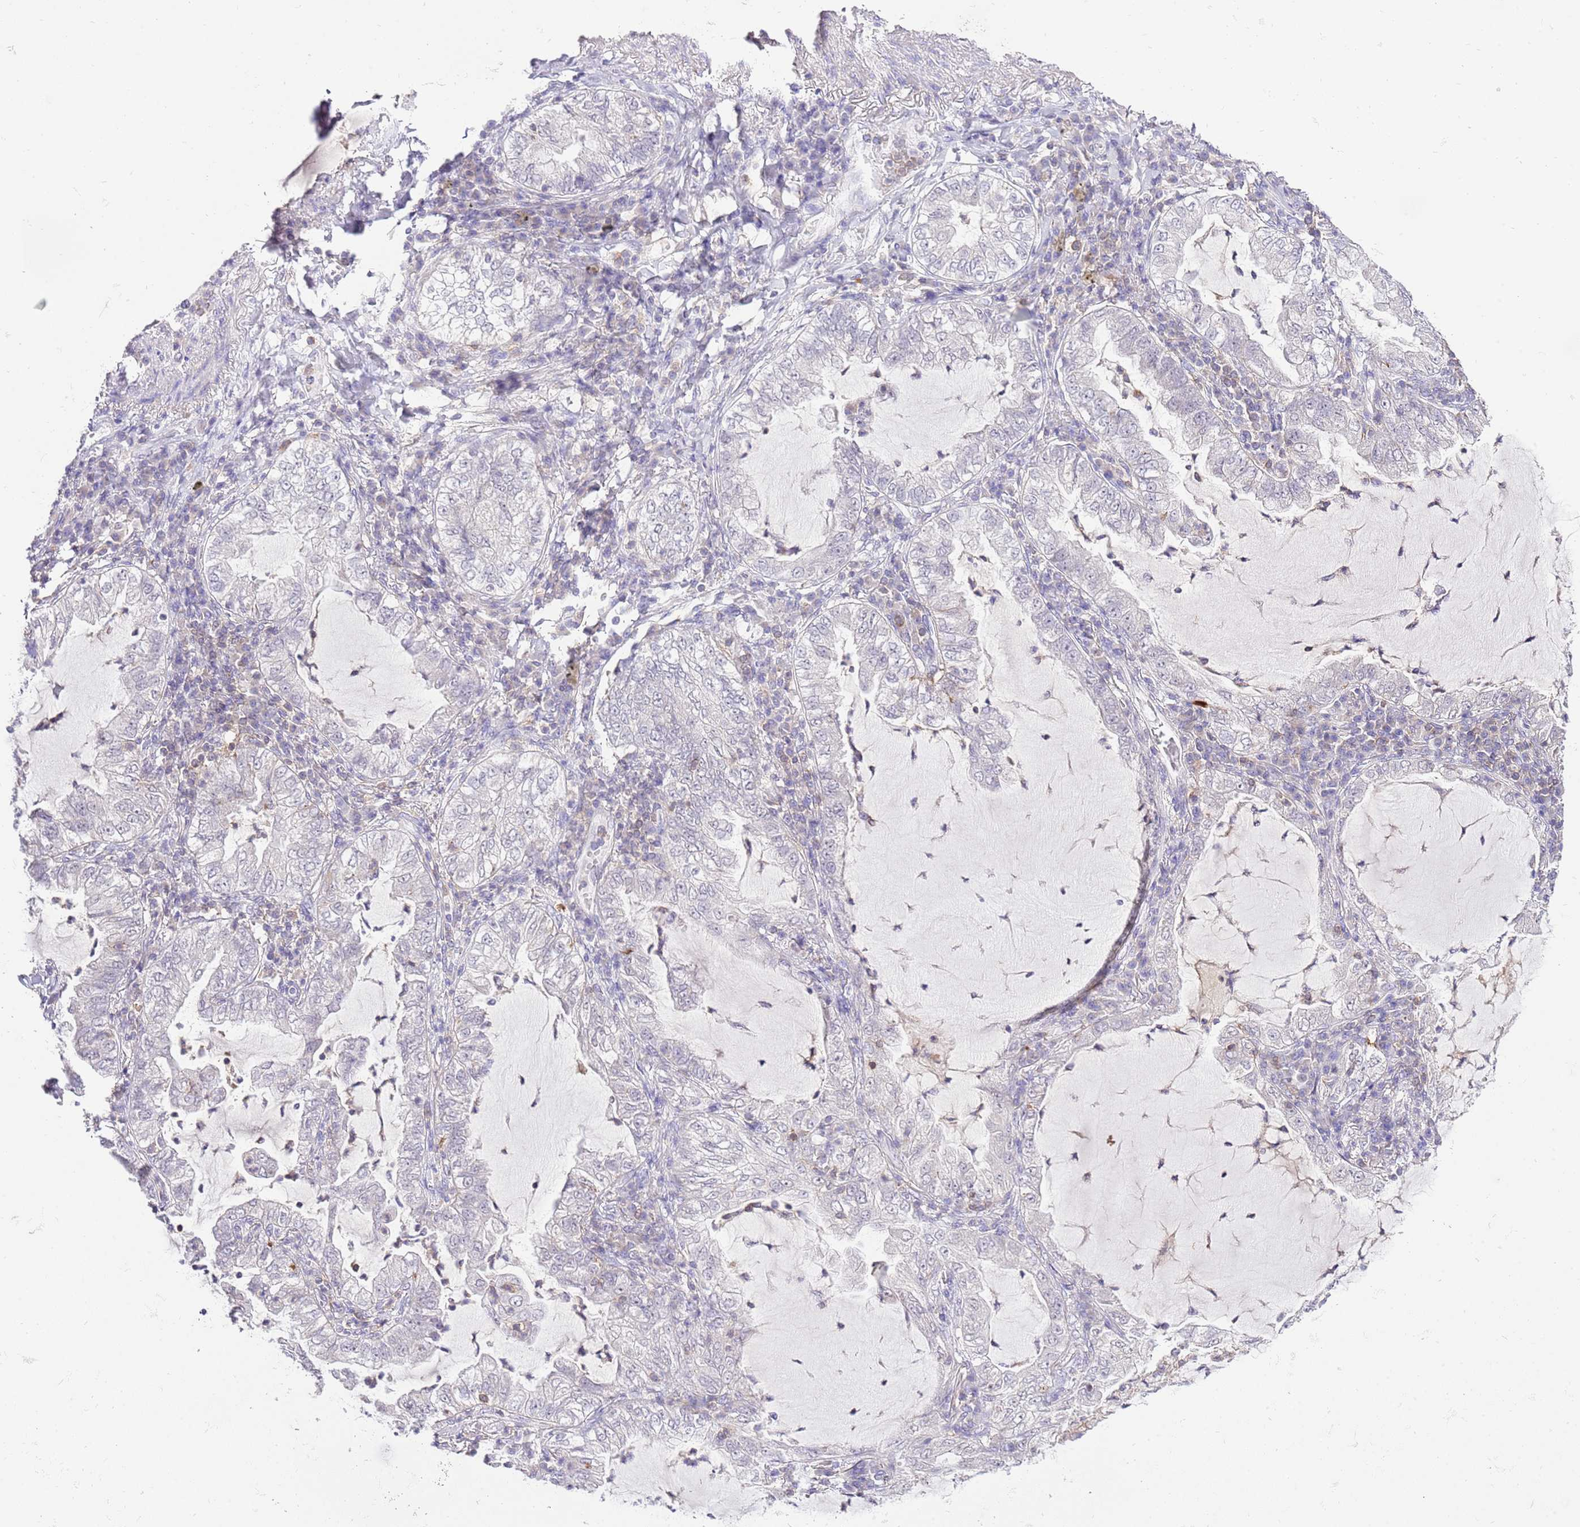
{"staining": {"intensity": "negative", "quantity": "none", "location": "none"}, "tissue": "lung cancer", "cell_type": "Tumor cells", "image_type": "cancer", "snomed": [{"axis": "morphology", "description": "Adenocarcinoma, NOS"}, {"axis": "topography", "description": "Lung"}], "caption": "This is a photomicrograph of immunohistochemistry (IHC) staining of lung adenocarcinoma, which shows no expression in tumor cells. Brightfield microscopy of IHC stained with DAB (brown) and hematoxylin (blue), captured at high magnification.", "gene": "EFHD1", "patient": {"sex": "female", "age": 73}}